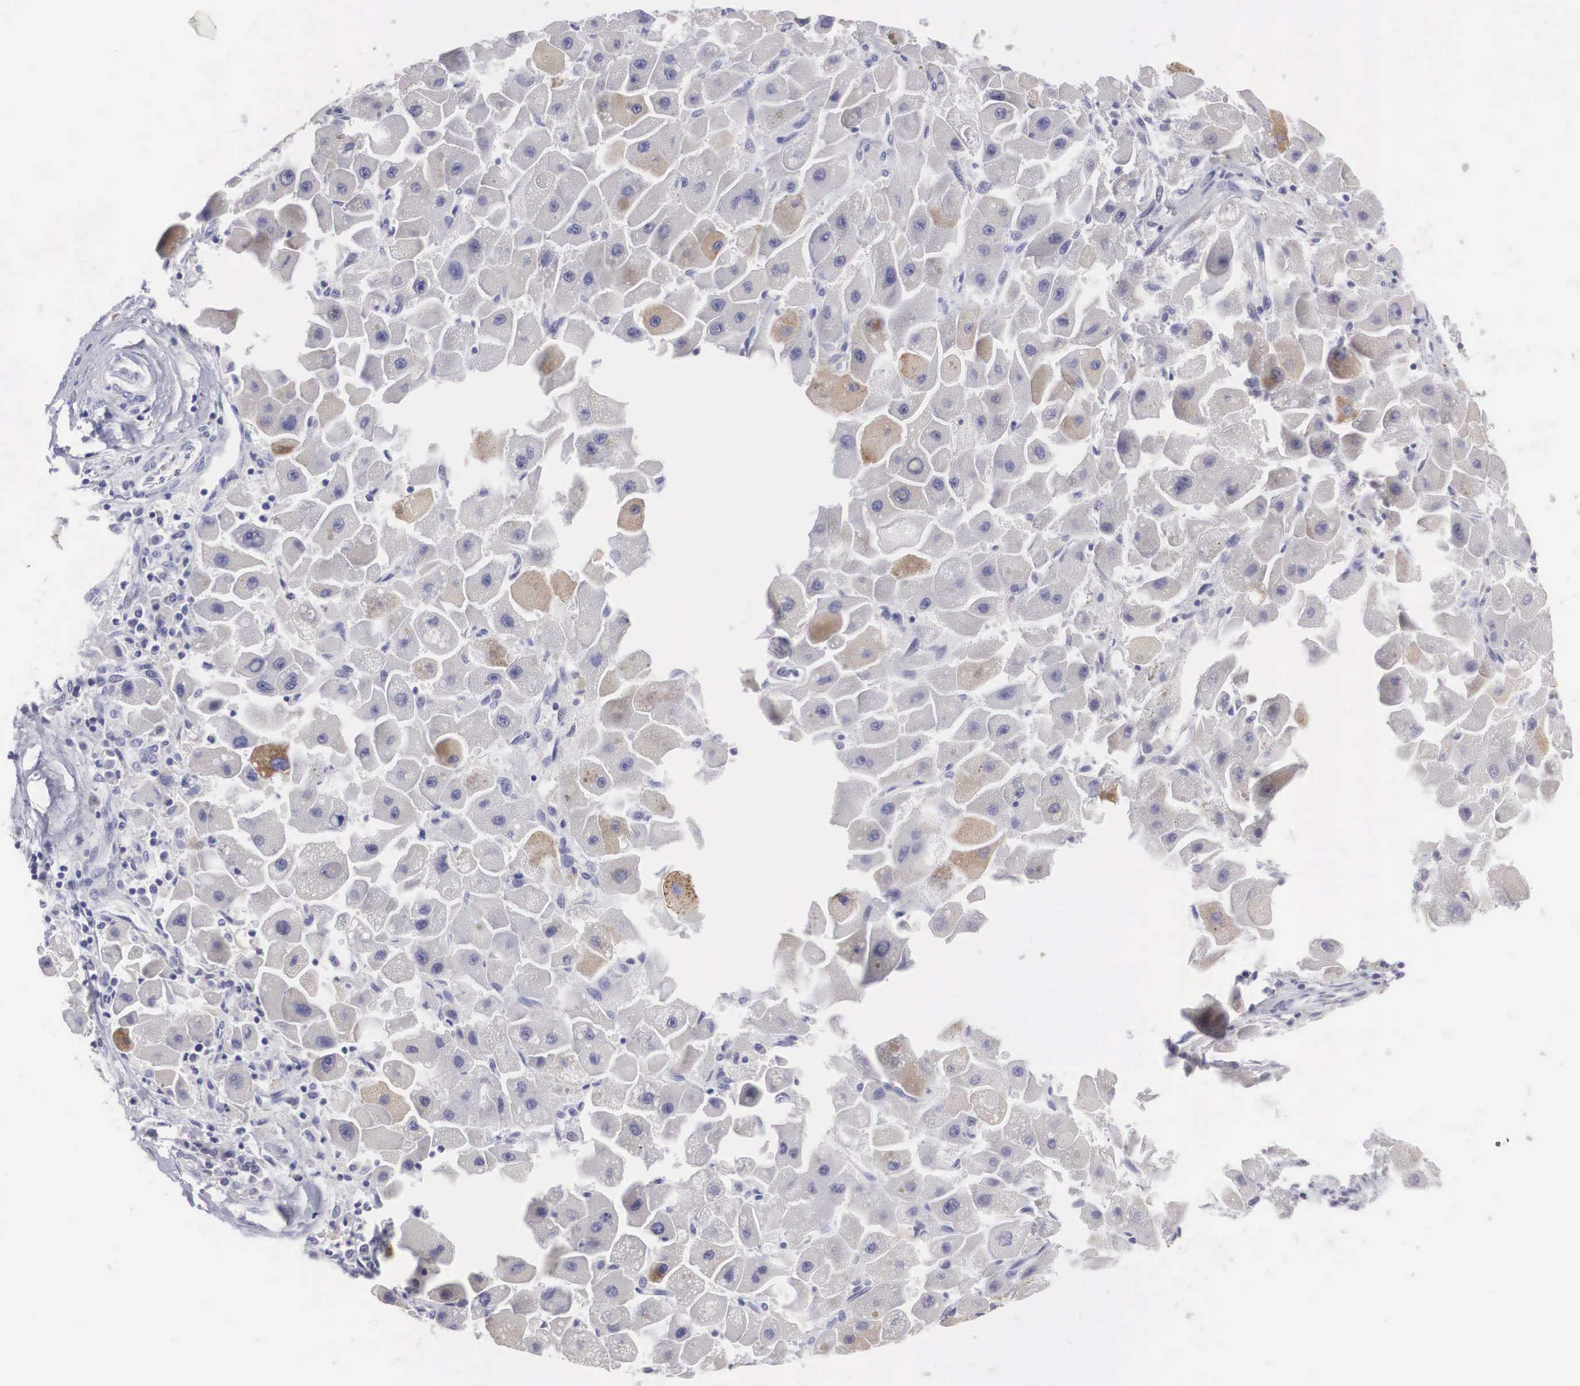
{"staining": {"intensity": "moderate", "quantity": ">75%", "location": "cytoplasmic/membranous"}, "tissue": "liver cancer", "cell_type": "Tumor cells", "image_type": "cancer", "snomed": [{"axis": "morphology", "description": "Carcinoma, Hepatocellular, NOS"}, {"axis": "topography", "description": "Liver"}], "caption": "Human hepatocellular carcinoma (liver) stained for a protein (brown) displays moderate cytoplasmic/membranous positive expression in about >75% of tumor cells.", "gene": "ARMCX3", "patient": {"sex": "male", "age": 24}}